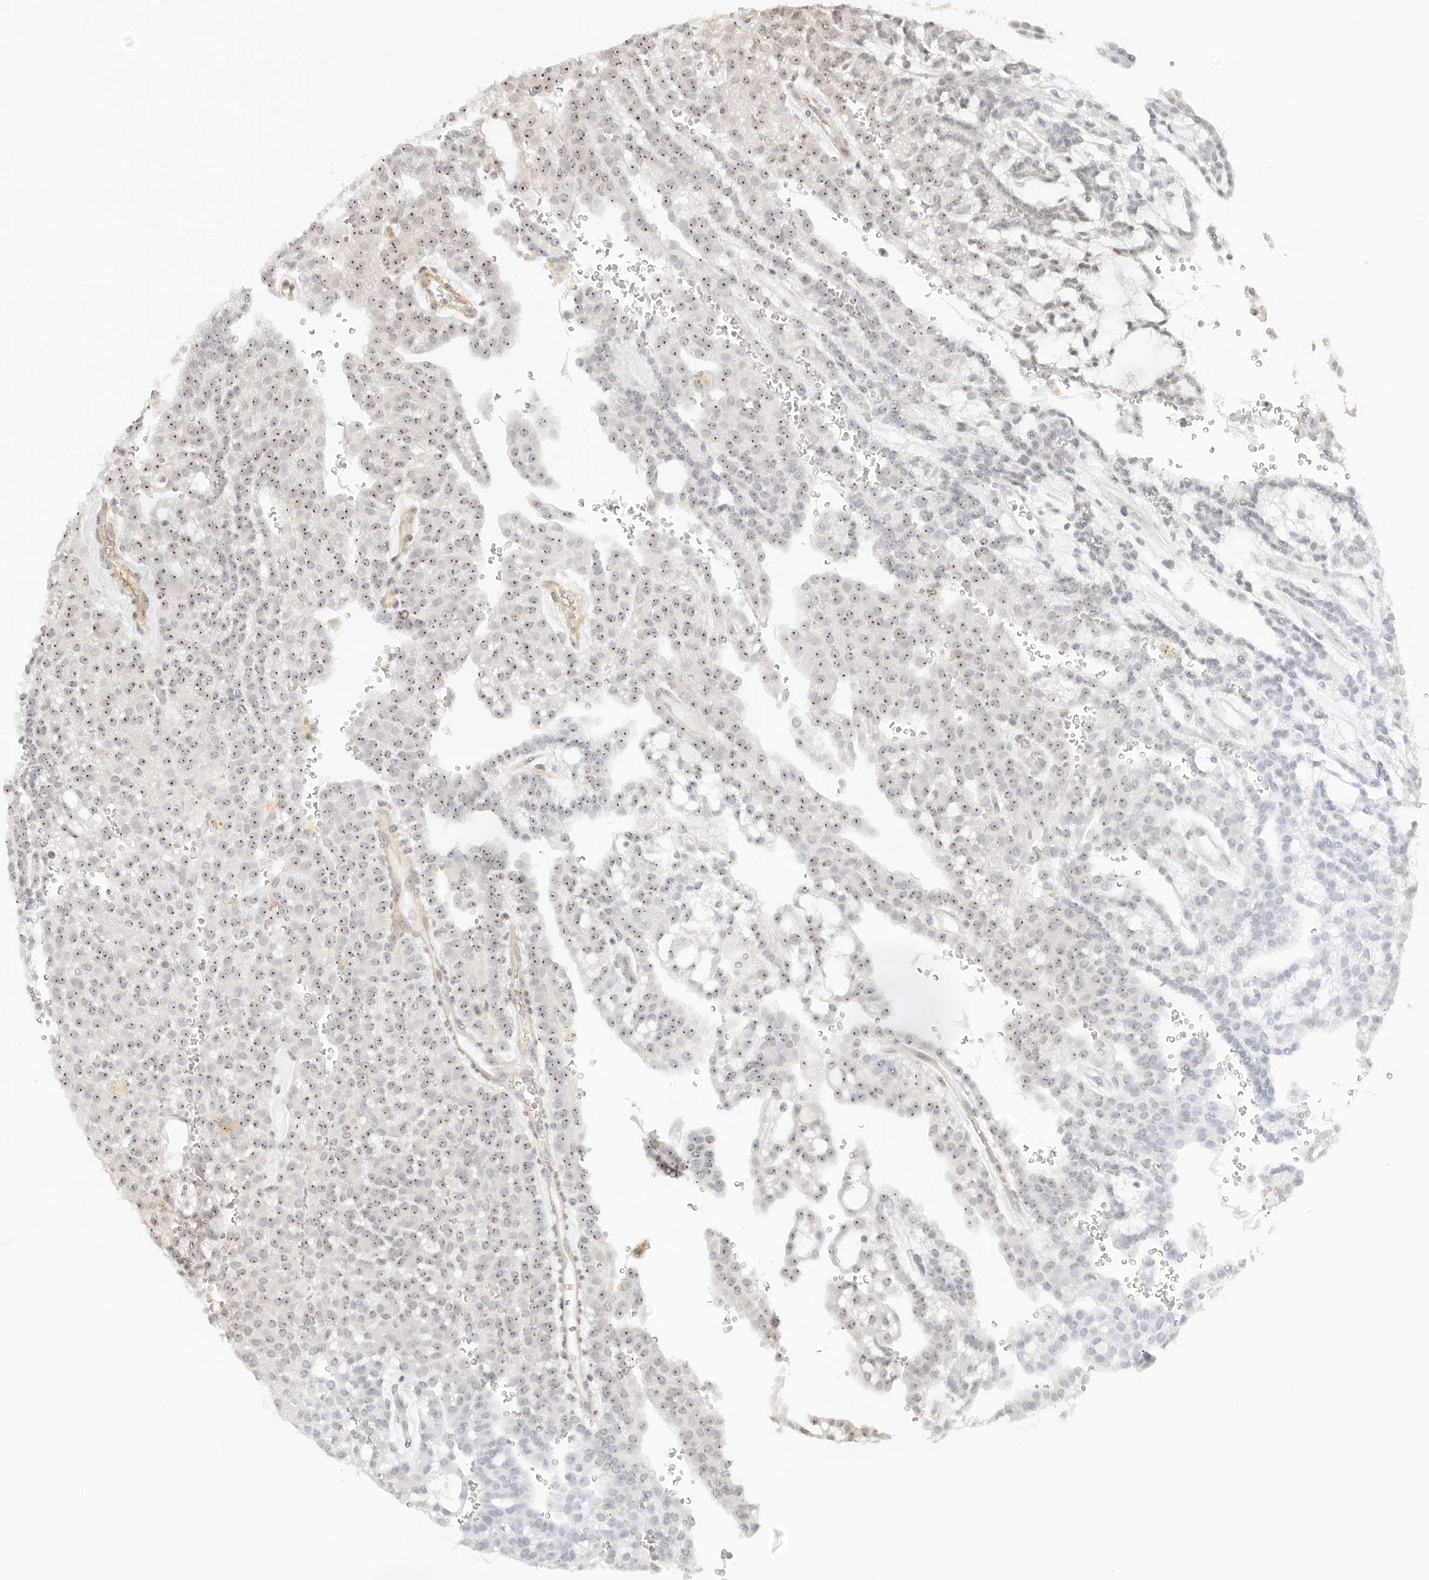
{"staining": {"intensity": "moderate", "quantity": ">75%", "location": "nuclear"}, "tissue": "renal cancer", "cell_type": "Tumor cells", "image_type": "cancer", "snomed": [{"axis": "morphology", "description": "Adenocarcinoma, NOS"}, {"axis": "topography", "description": "Kidney"}], "caption": "IHC of human adenocarcinoma (renal) demonstrates medium levels of moderate nuclear staining in approximately >75% of tumor cells.", "gene": "BAP1", "patient": {"sex": "male", "age": 63}}